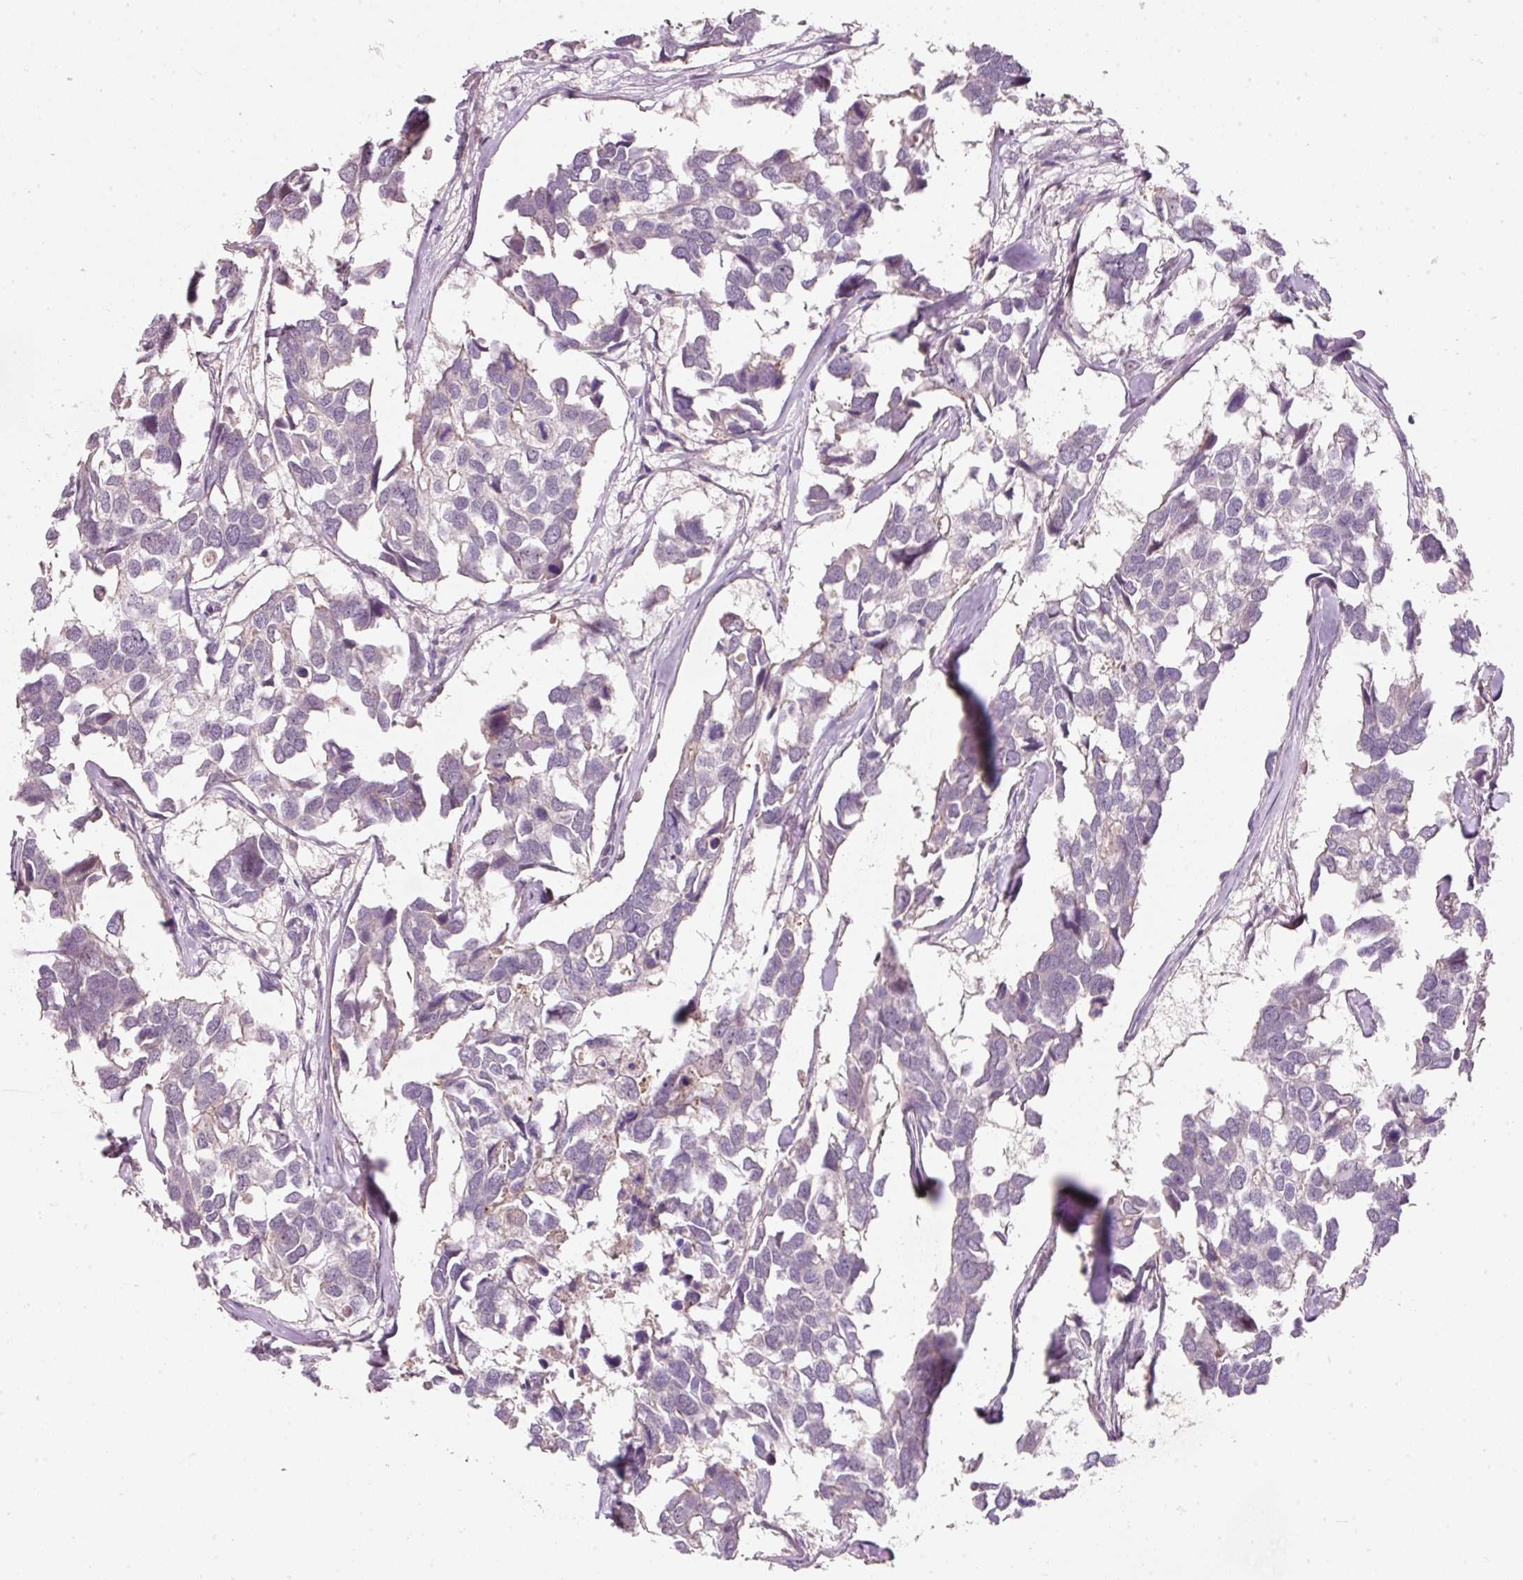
{"staining": {"intensity": "negative", "quantity": "none", "location": "none"}, "tissue": "breast cancer", "cell_type": "Tumor cells", "image_type": "cancer", "snomed": [{"axis": "morphology", "description": "Duct carcinoma"}, {"axis": "topography", "description": "Breast"}], "caption": "There is no significant positivity in tumor cells of invasive ductal carcinoma (breast).", "gene": "TIRAP", "patient": {"sex": "female", "age": 83}}